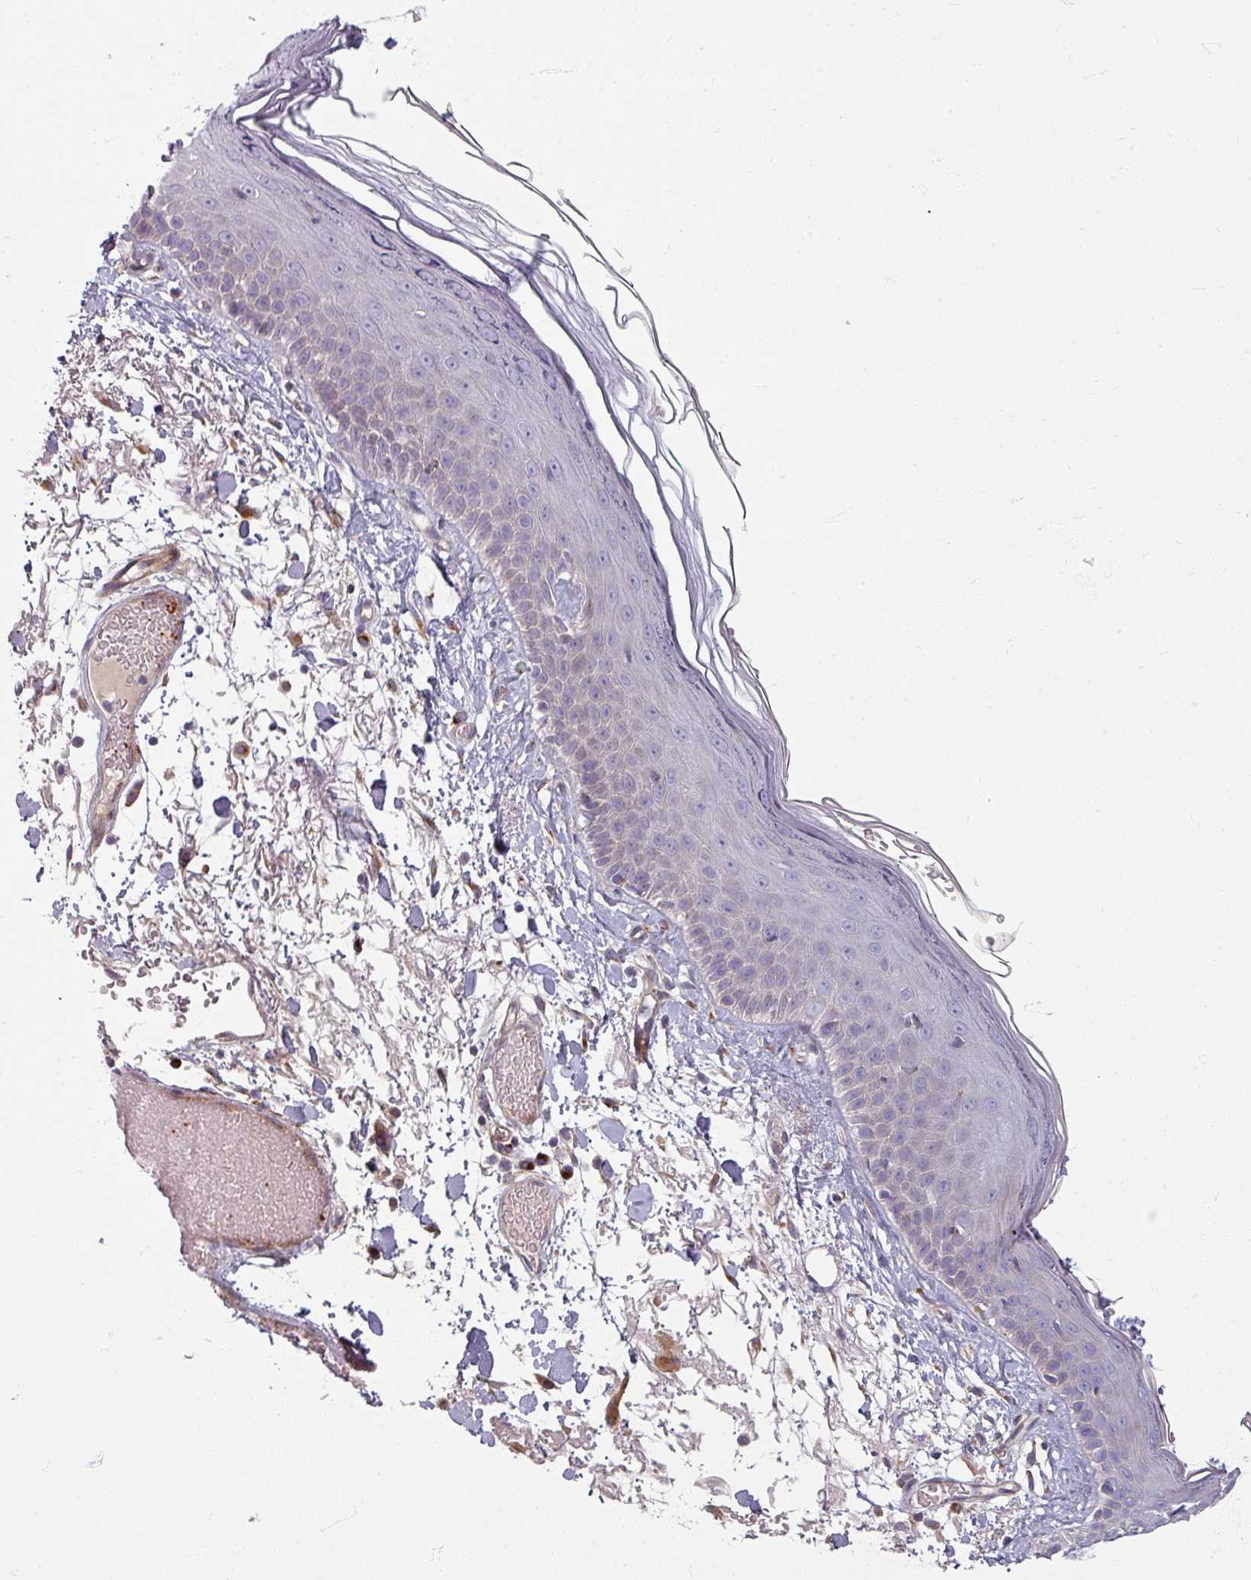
{"staining": {"intensity": "strong", "quantity": "<25%", "location": "cytoplasmic/membranous"}, "tissue": "skin", "cell_type": "Fibroblasts", "image_type": "normal", "snomed": [{"axis": "morphology", "description": "Normal tissue, NOS"}, {"axis": "topography", "description": "Skin"}], "caption": "Immunohistochemical staining of normal skin displays medium levels of strong cytoplasmic/membranous positivity in about <25% of fibroblasts. (brown staining indicates protein expression, while blue staining denotes nuclei).", "gene": "GABARAPL1", "patient": {"sex": "male", "age": 79}}